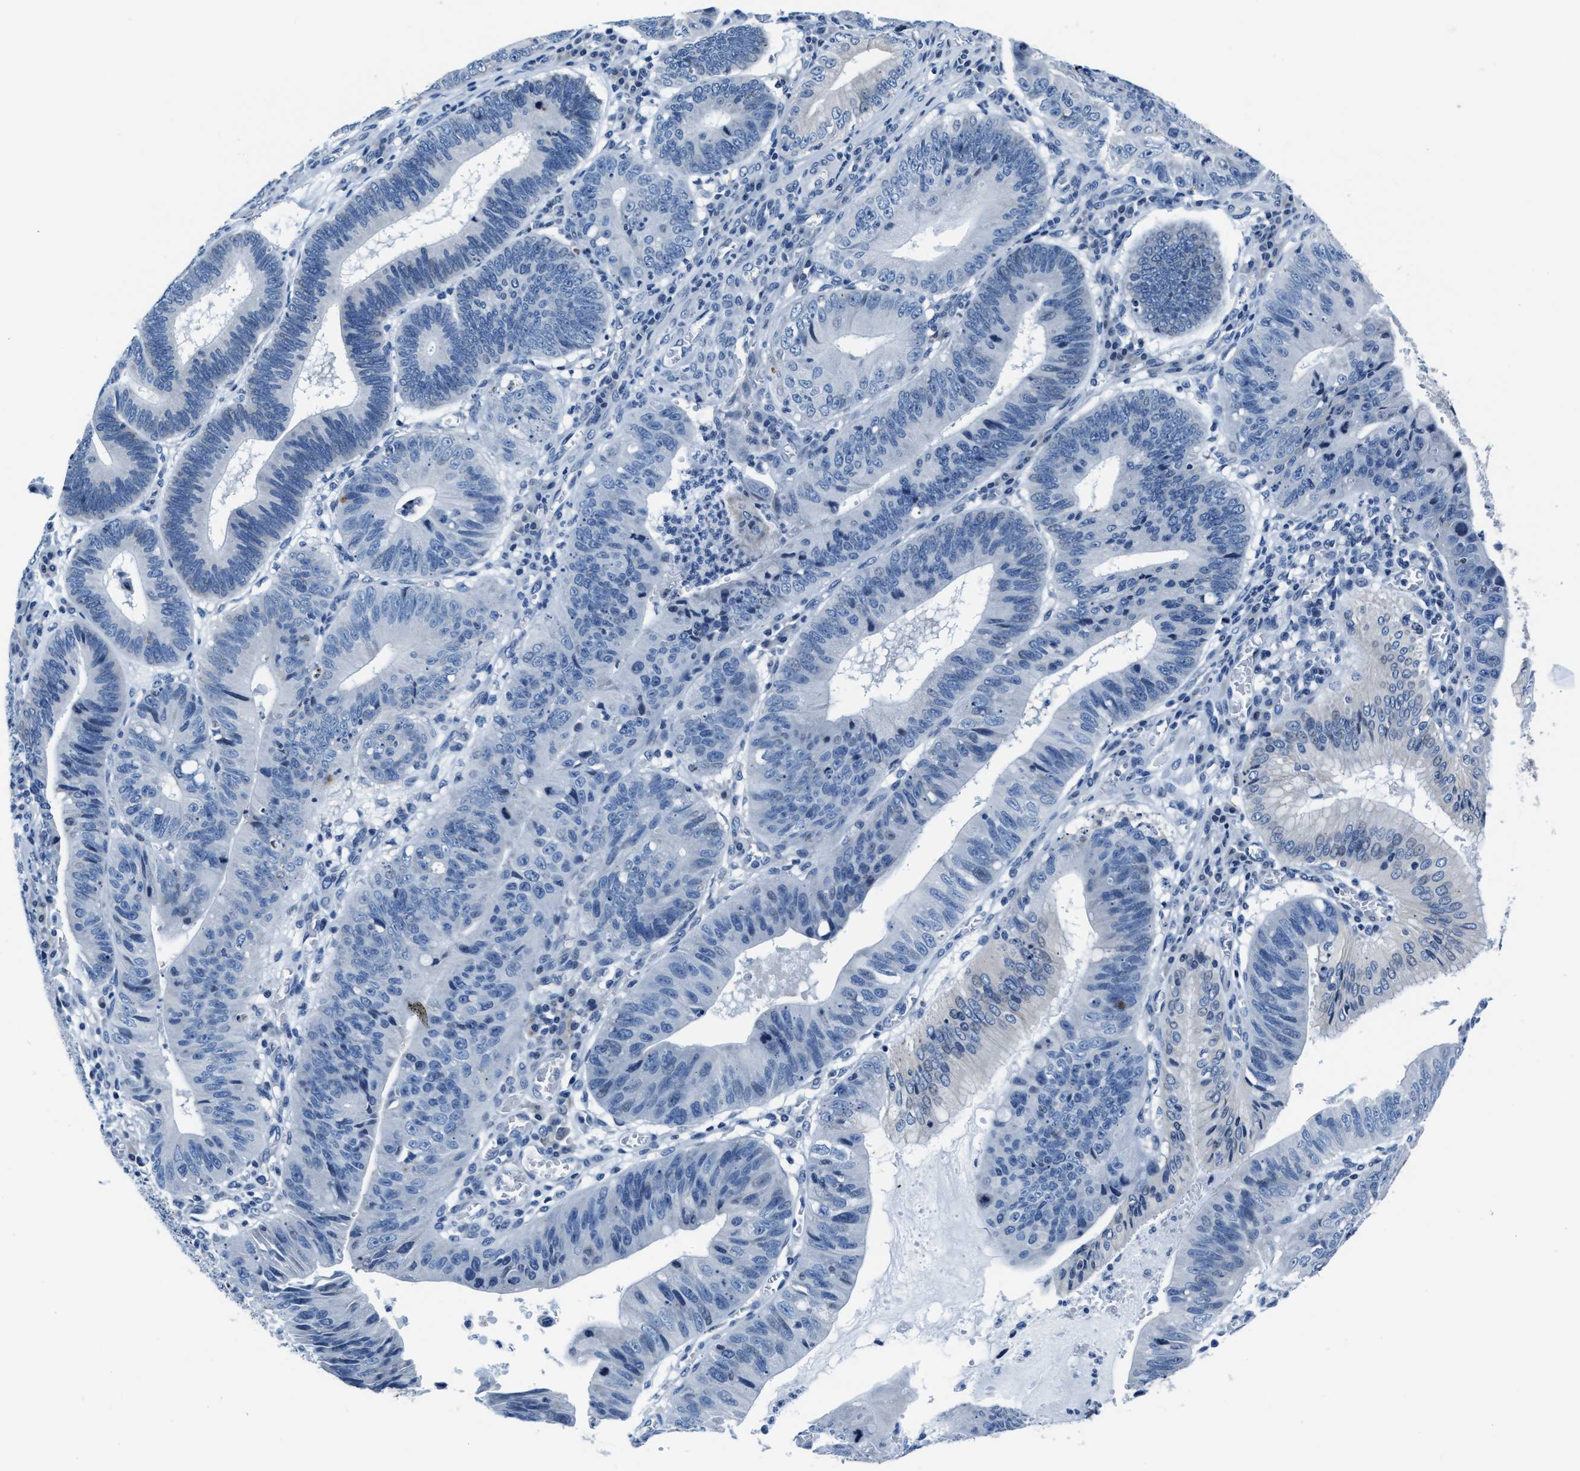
{"staining": {"intensity": "negative", "quantity": "none", "location": "none"}, "tissue": "stomach cancer", "cell_type": "Tumor cells", "image_type": "cancer", "snomed": [{"axis": "morphology", "description": "Adenocarcinoma, NOS"}, {"axis": "topography", "description": "Stomach"}], "caption": "Immunohistochemistry (IHC) histopathology image of neoplastic tissue: human stomach adenocarcinoma stained with DAB (3,3'-diaminobenzidine) shows no significant protein staining in tumor cells.", "gene": "ASZ1", "patient": {"sex": "male", "age": 59}}